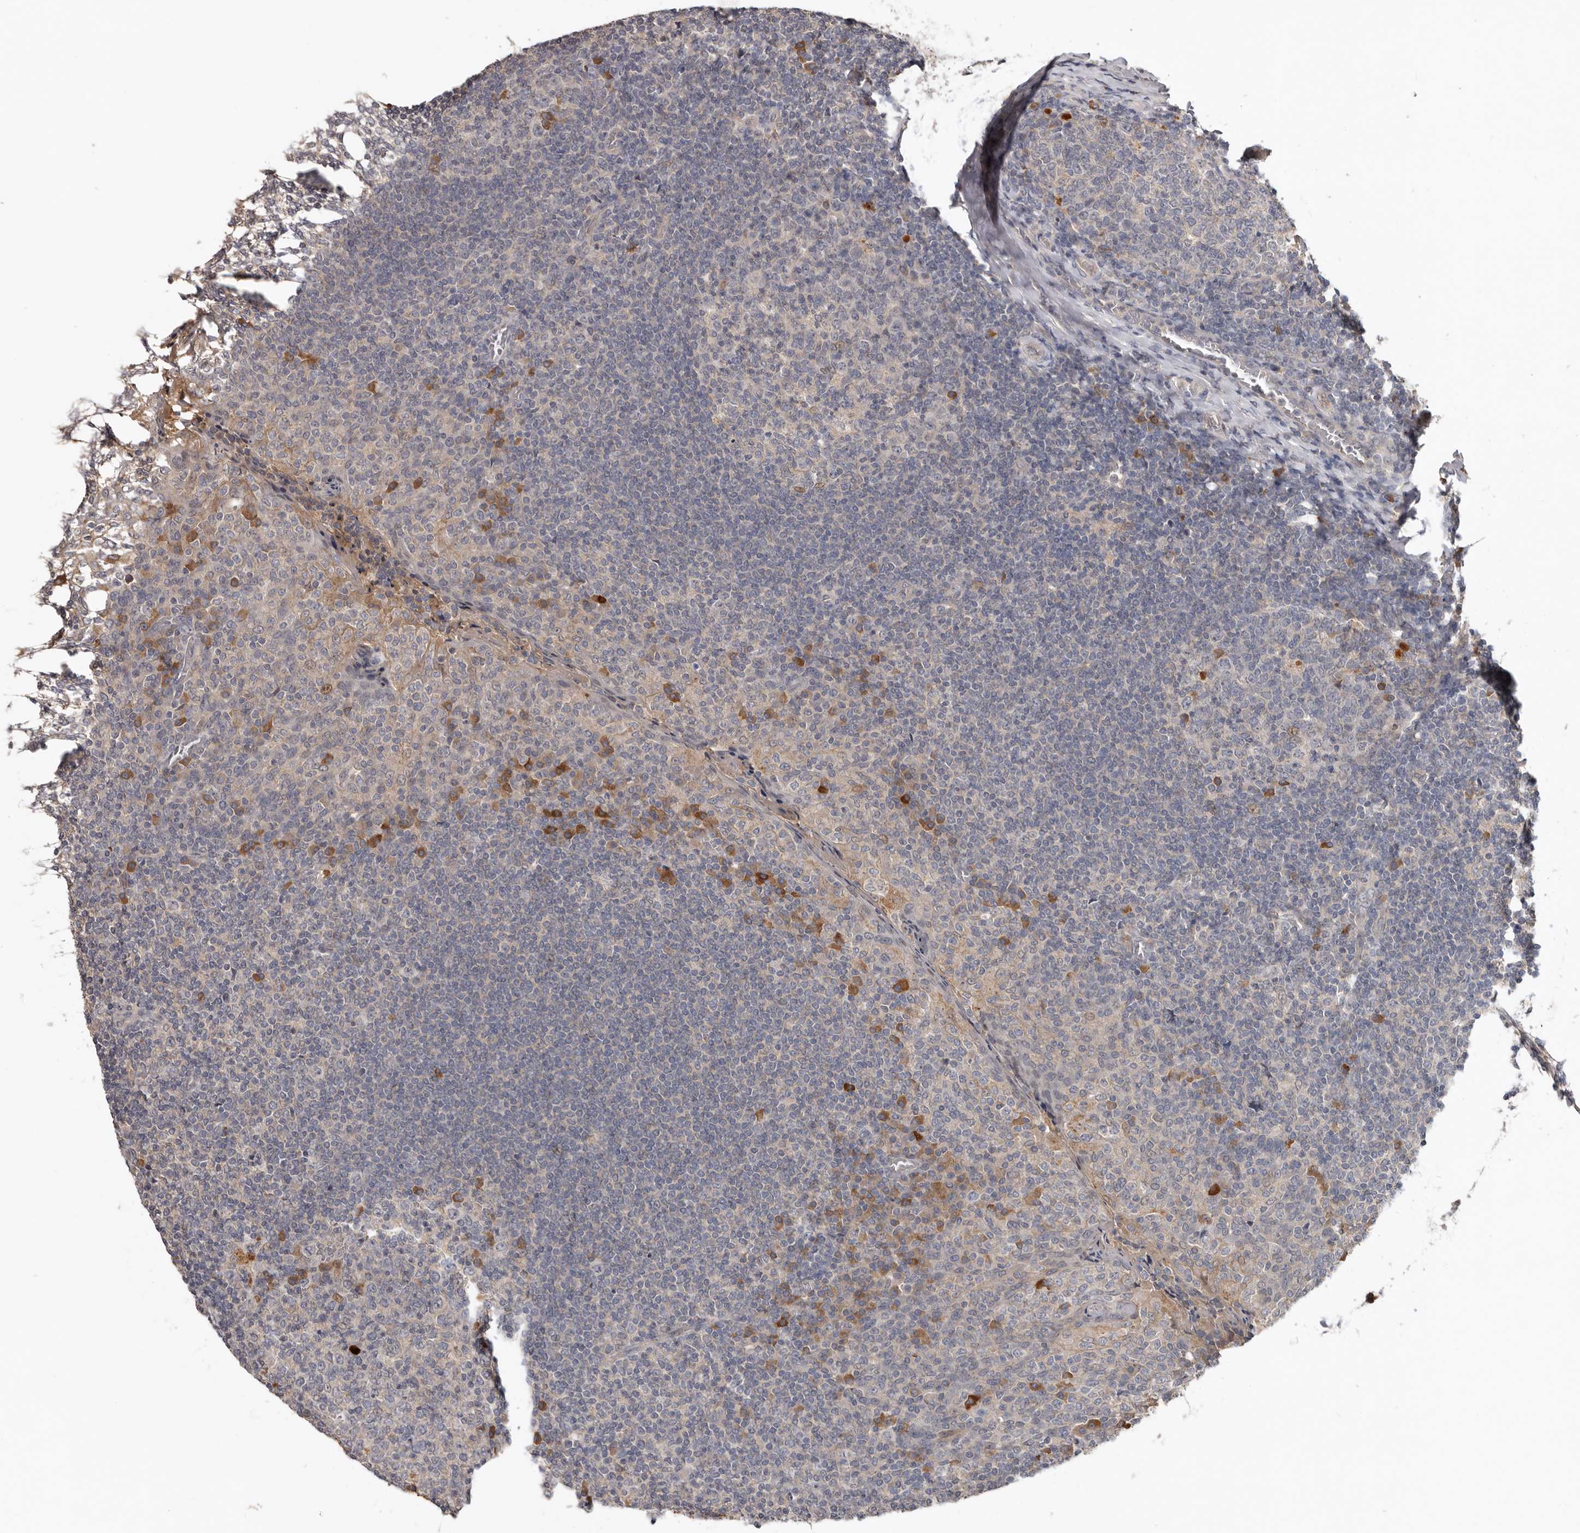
{"staining": {"intensity": "moderate", "quantity": "<25%", "location": "cytoplasmic/membranous"}, "tissue": "tonsil", "cell_type": "Germinal center cells", "image_type": "normal", "snomed": [{"axis": "morphology", "description": "Normal tissue, NOS"}, {"axis": "topography", "description": "Tonsil"}], "caption": "Tonsil stained with IHC demonstrates moderate cytoplasmic/membranous positivity in approximately <25% of germinal center cells. Ihc stains the protein of interest in brown and the nuclei are stained blue.", "gene": "NMUR1", "patient": {"sex": "female", "age": 19}}